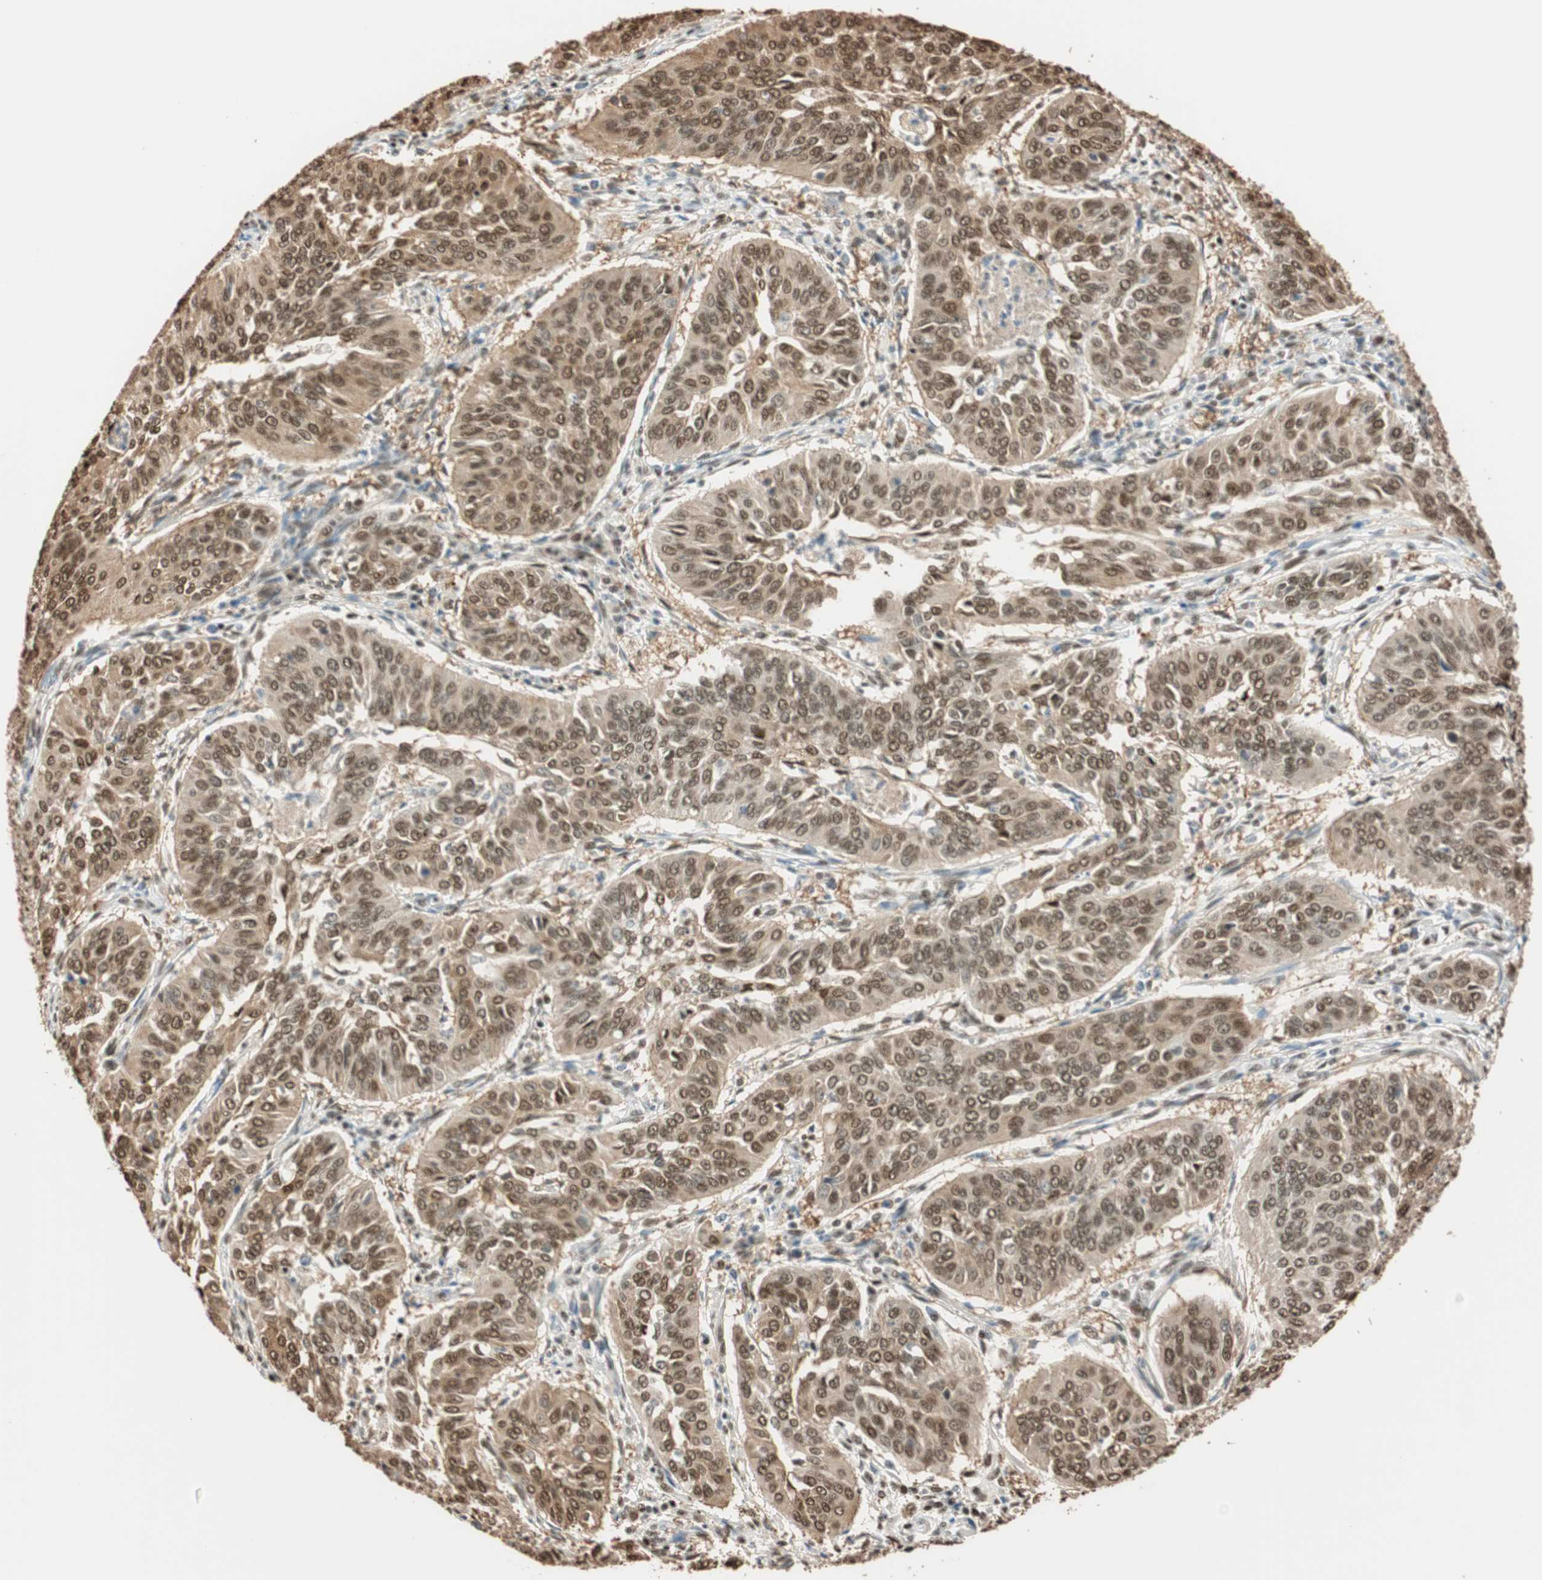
{"staining": {"intensity": "moderate", "quantity": ">75%", "location": "cytoplasmic/membranous,nuclear"}, "tissue": "cervical cancer", "cell_type": "Tumor cells", "image_type": "cancer", "snomed": [{"axis": "morphology", "description": "Normal tissue, NOS"}, {"axis": "morphology", "description": "Squamous cell carcinoma, NOS"}, {"axis": "topography", "description": "Cervix"}], "caption": "Immunohistochemistry (DAB) staining of human squamous cell carcinoma (cervical) exhibits moderate cytoplasmic/membranous and nuclear protein positivity in approximately >75% of tumor cells.", "gene": "FANCG", "patient": {"sex": "female", "age": 39}}